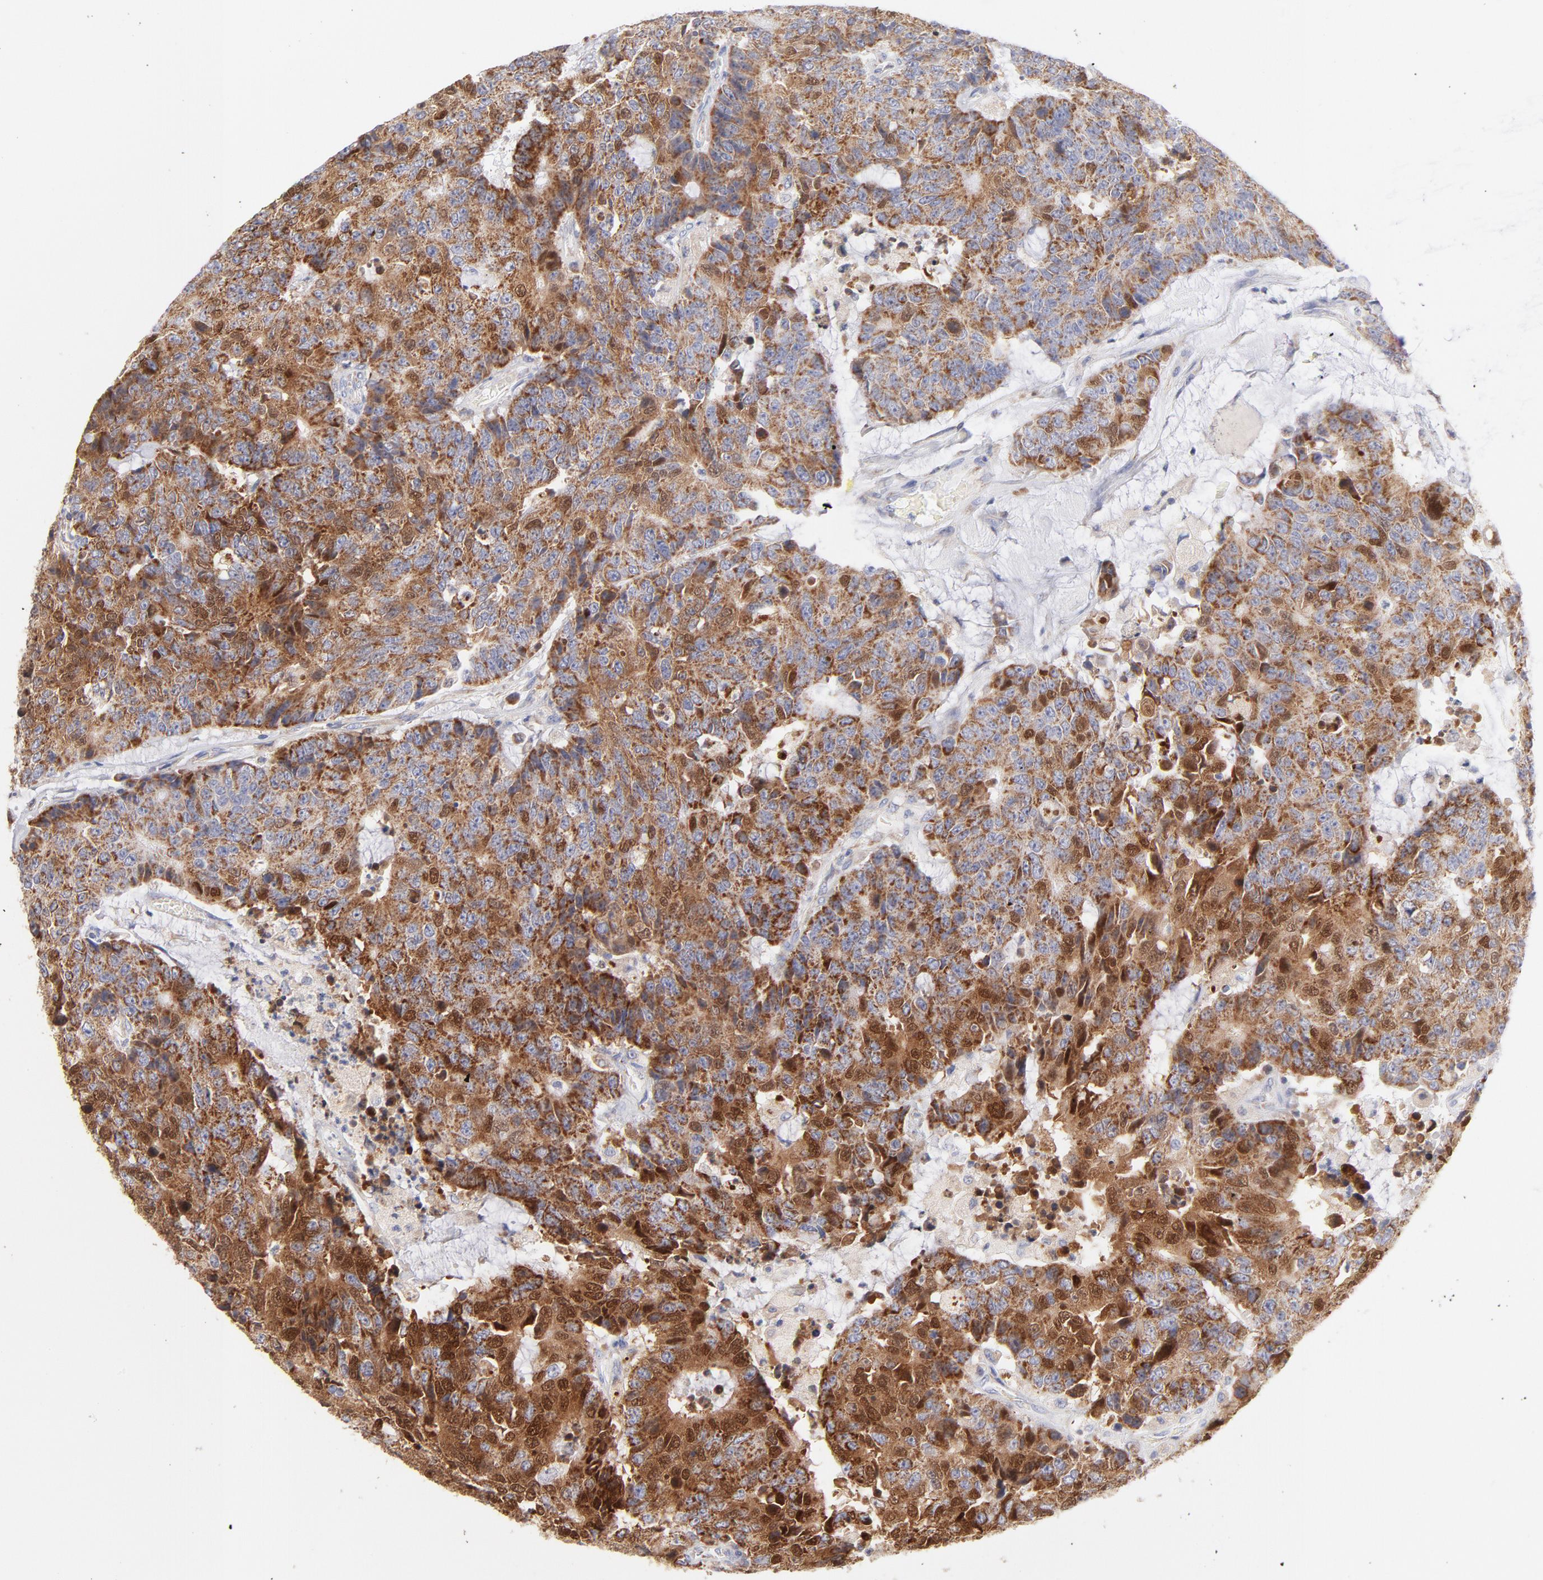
{"staining": {"intensity": "strong", "quantity": ">75%", "location": "cytoplasmic/membranous"}, "tissue": "colorectal cancer", "cell_type": "Tumor cells", "image_type": "cancer", "snomed": [{"axis": "morphology", "description": "Adenocarcinoma, NOS"}, {"axis": "topography", "description": "Colon"}], "caption": "This is a histology image of immunohistochemistry staining of colorectal cancer, which shows strong staining in the cytoplasmic/membranous of tumor cells.", "gene": "TIMM8A", "patient": {"sex": "female", "age": 86}}